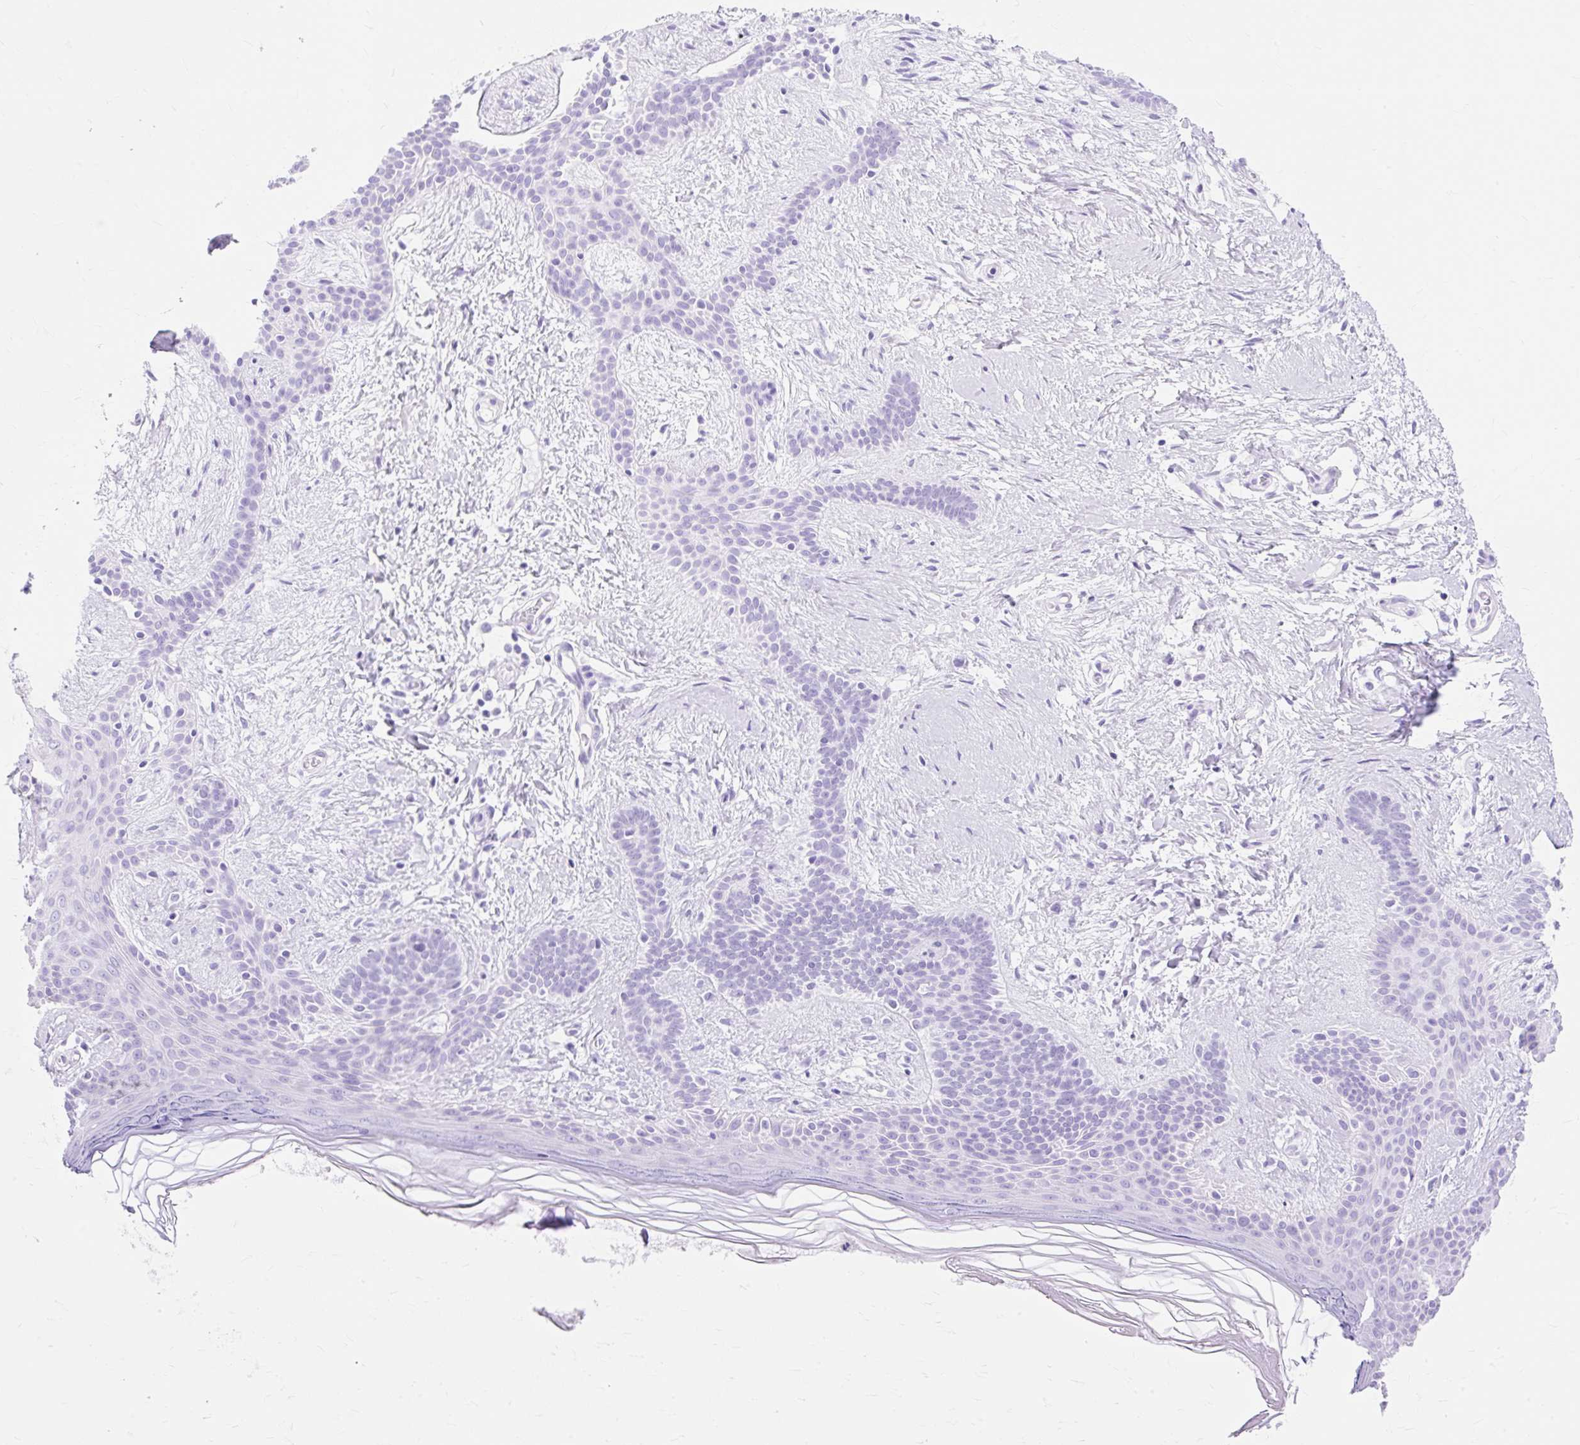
{"staining": {"intensity": "negative", "quantity": "none", "location": "none"}, "tissue": "skin cancer", "cell_type": "Tumor cells", "image_type": "cancer", "snomed": [{"axis": "morphology", "description": "Basal cell carcinoma"}, {"axis": "topography", "description": "Skin"}], "caption": "The histopathology image reveals no staining of tumor cells in skin cancer (basal cell carcinoma). Nuclei are stained in blue.", "gene": "MBP", "patient": {"sex": "male", "age": 78}}